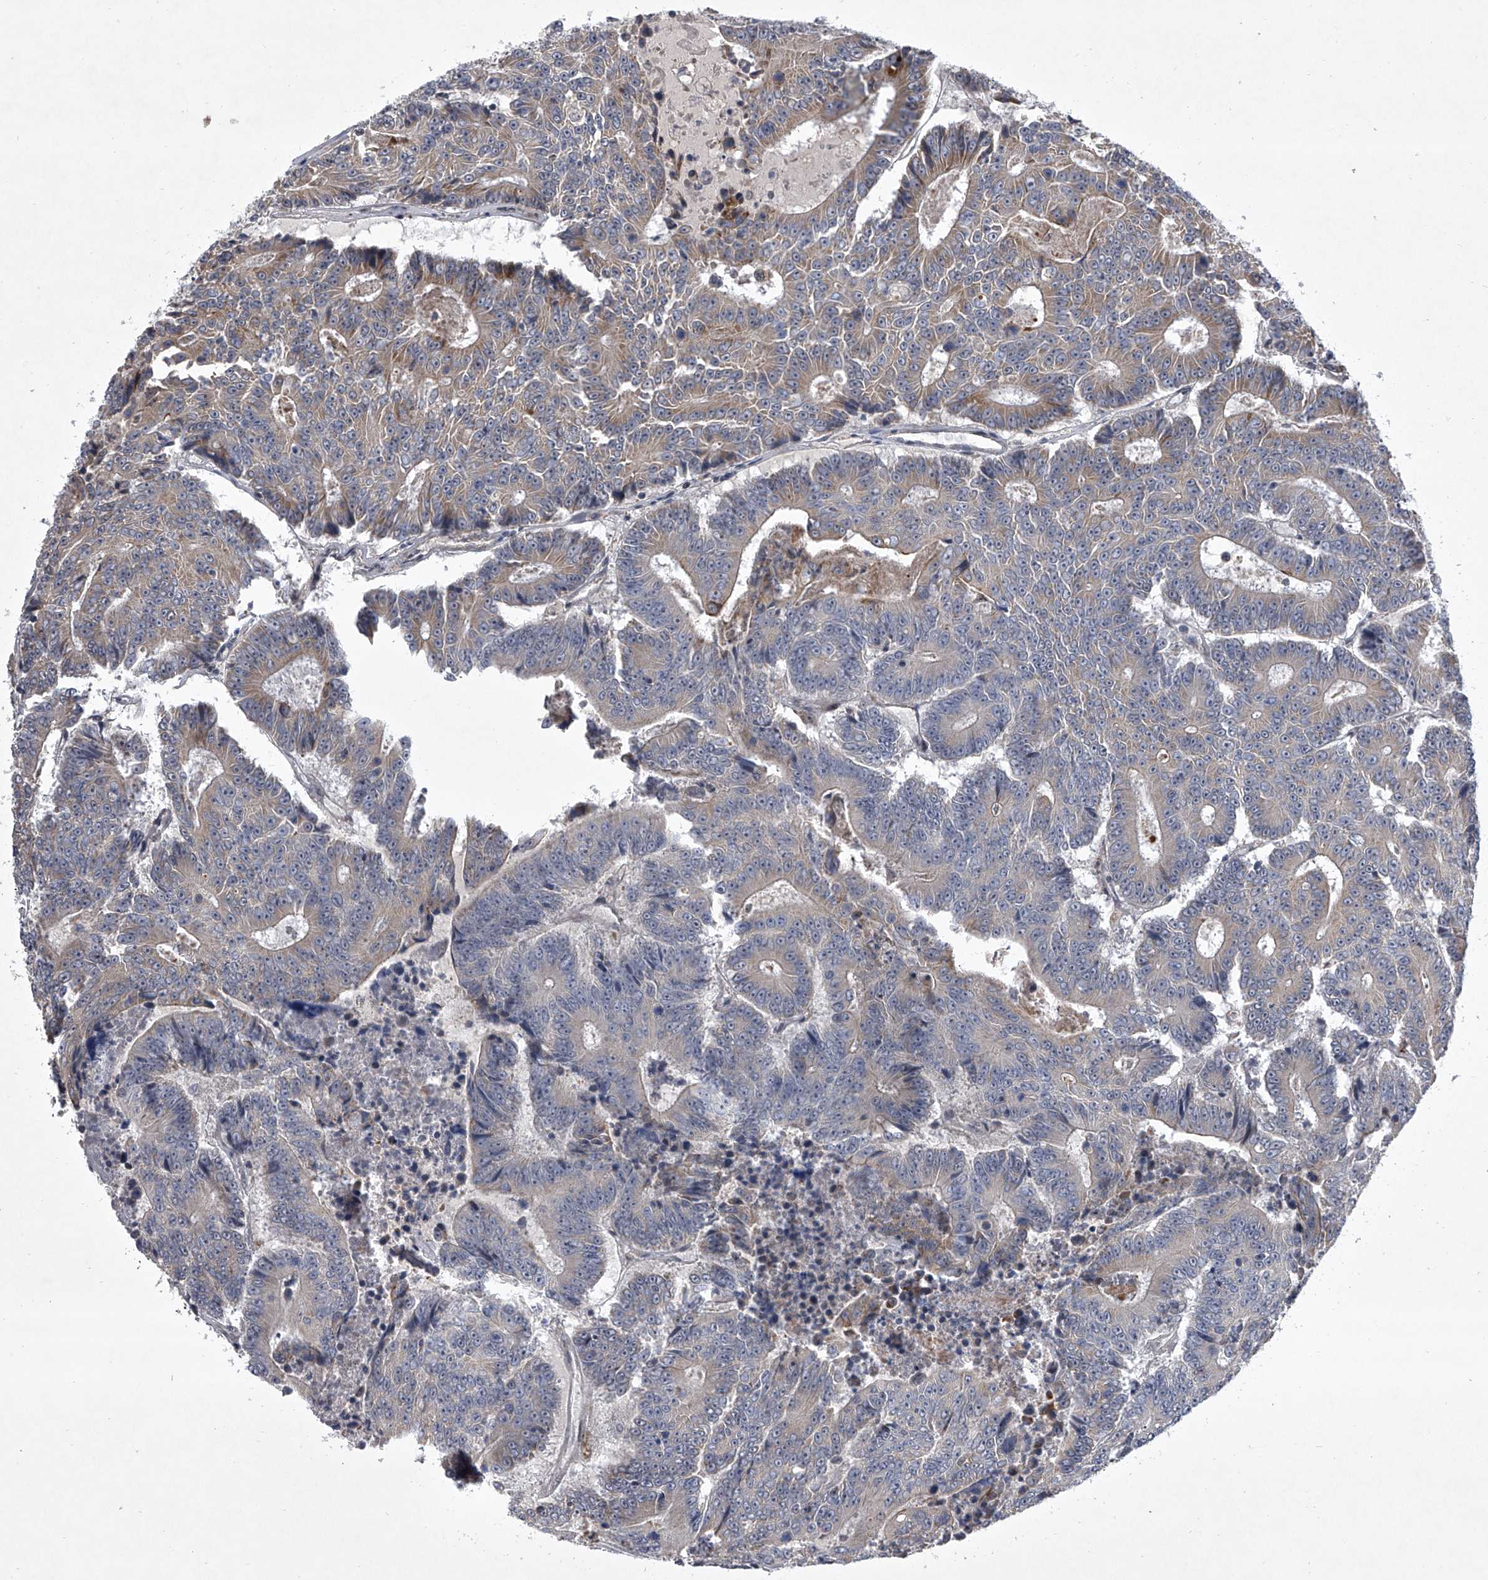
{"staining": {"intensity": "weak", "quantity": "<25%", "location": "cytoplasmic/membranous"}, "tissue": "colorectal cancer", "cell_type": "Tumor cells", "image_type": "cancer", "snomed": [{"axis": "morphology", "description": "Adenocarcinoma, NOS"}, {"axis": "topography", "description": "Colon"}], "caption": "Histopathology image shows no protein staining in tumor cells of colorectal cancer (adenocarcinoma) tissue. (Brightfield microscopy of DAB immunohistochemistry (IHC) at high magnification).", "gene": "HEATR6", "patient": {"sex": "male", "age": 83}}